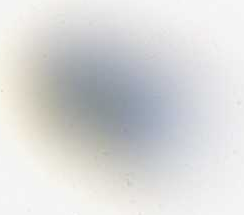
{"staining": {"intensity": "moderate", "quantity": ">75%", "location": "cytoplasmic/membranous"}, "tissue": "breast cancer", "cell_type": "Tumor cells", "image_type": "cancer", "snomed": [{"axis": "morphology", "description": "Duct carcinoma"}, {"axis": "topography", "description": "Breast"}], "caption": "Immunohistochemical staining of human breast cancer (infiltrating ductal carcinoma) displays medium levels of moderate cytoplasmic/membranous protein staining in about >75% of tumor cells.", "gene": "PDAP1", "patient": {"sex": "female", "age": 40}}